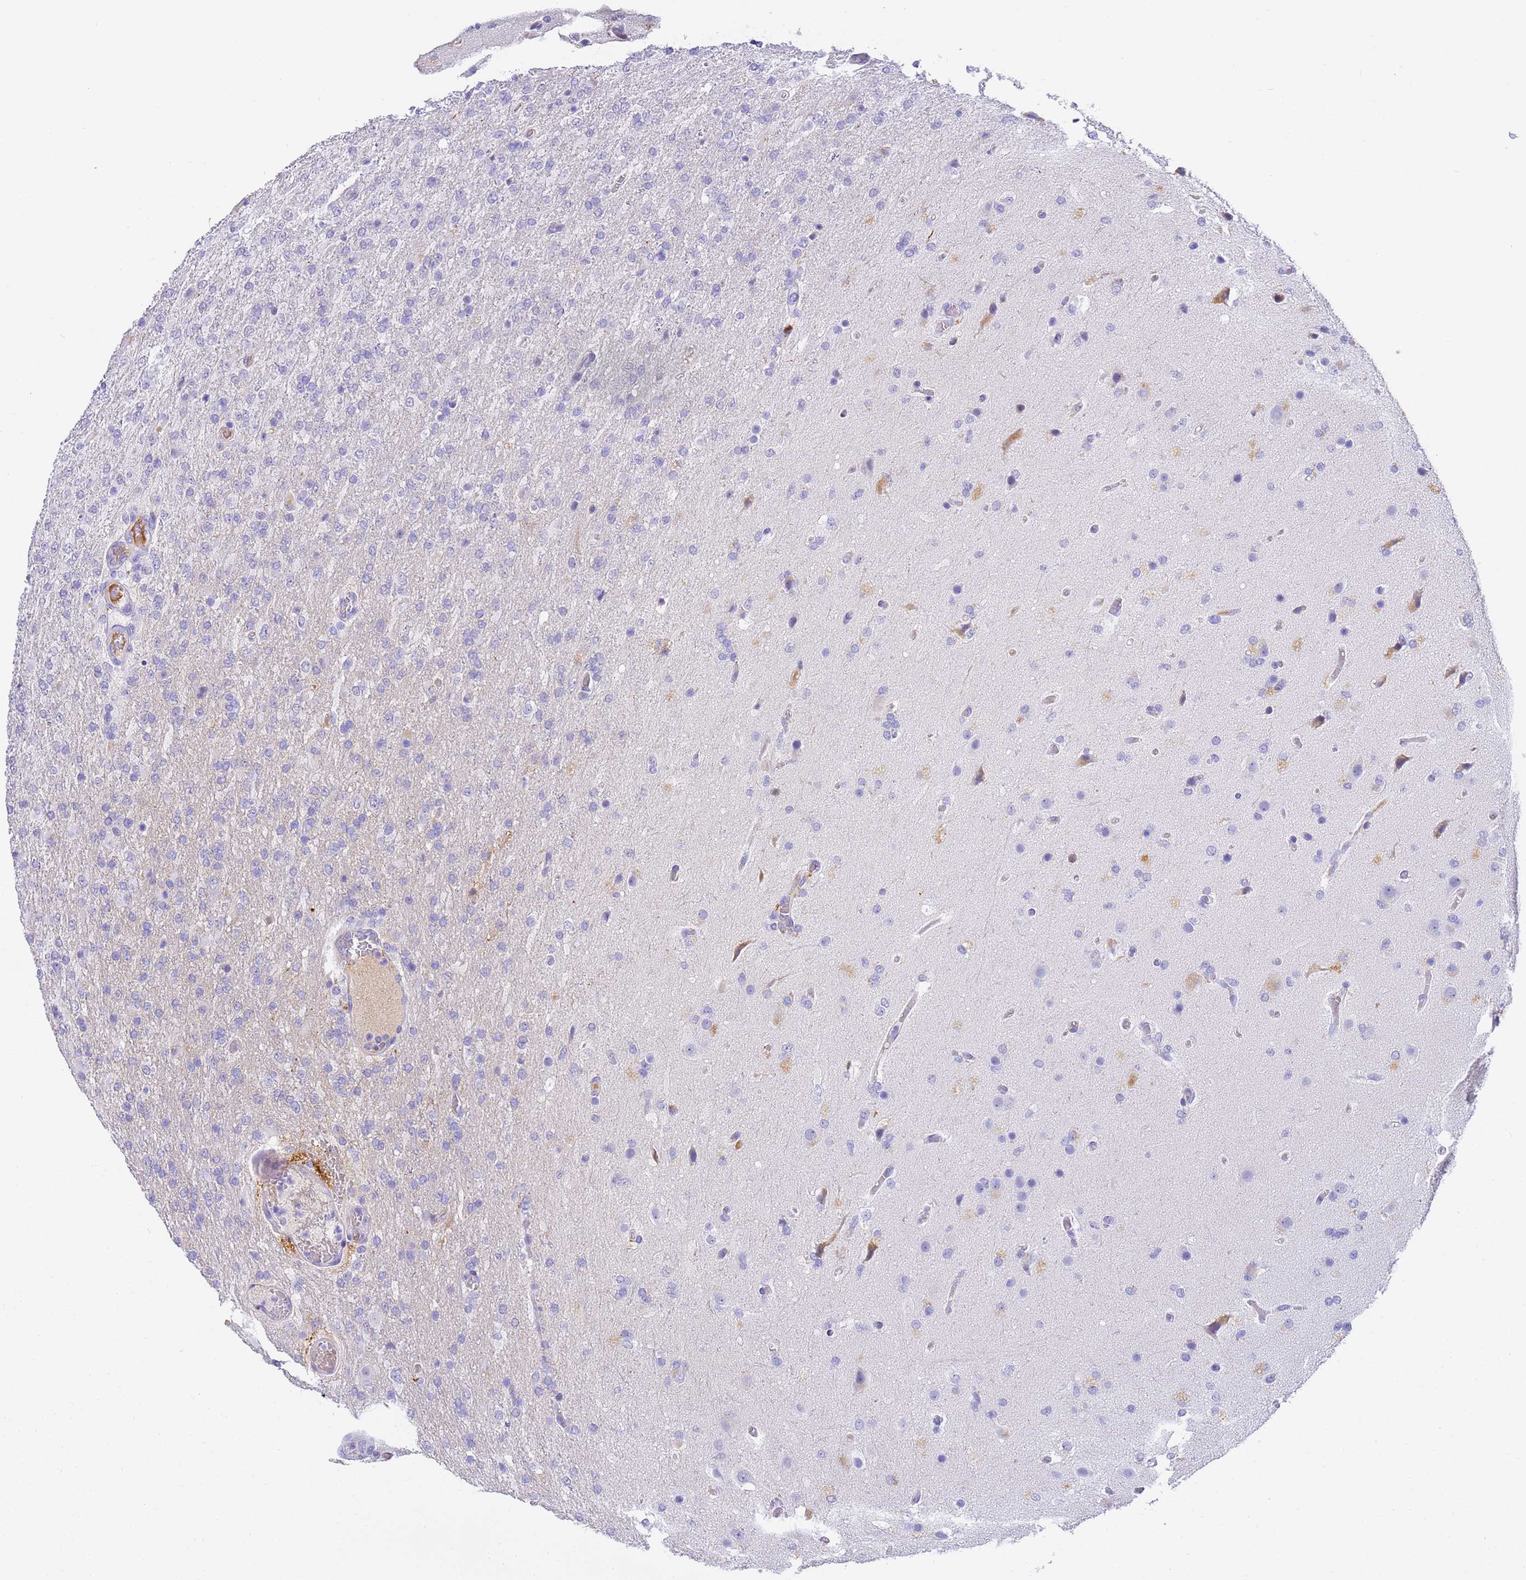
{"staining": {"intensity": "negative", "quantity": "none", "location": "none"}, "tissue": "glioma", "cell_type": "Tumor cells", "image_type": "cancer", "snomed": [{"axis": "morphology", "description": "Glioma, malignant, High grade"}, {"axis": "topography", "description": "Brain"}], "caption": "The micrograph shows no significant expression in tumor cells of glioma.", "gene": "CFHR2", "patient": {"sex": "female", "age": 74}}